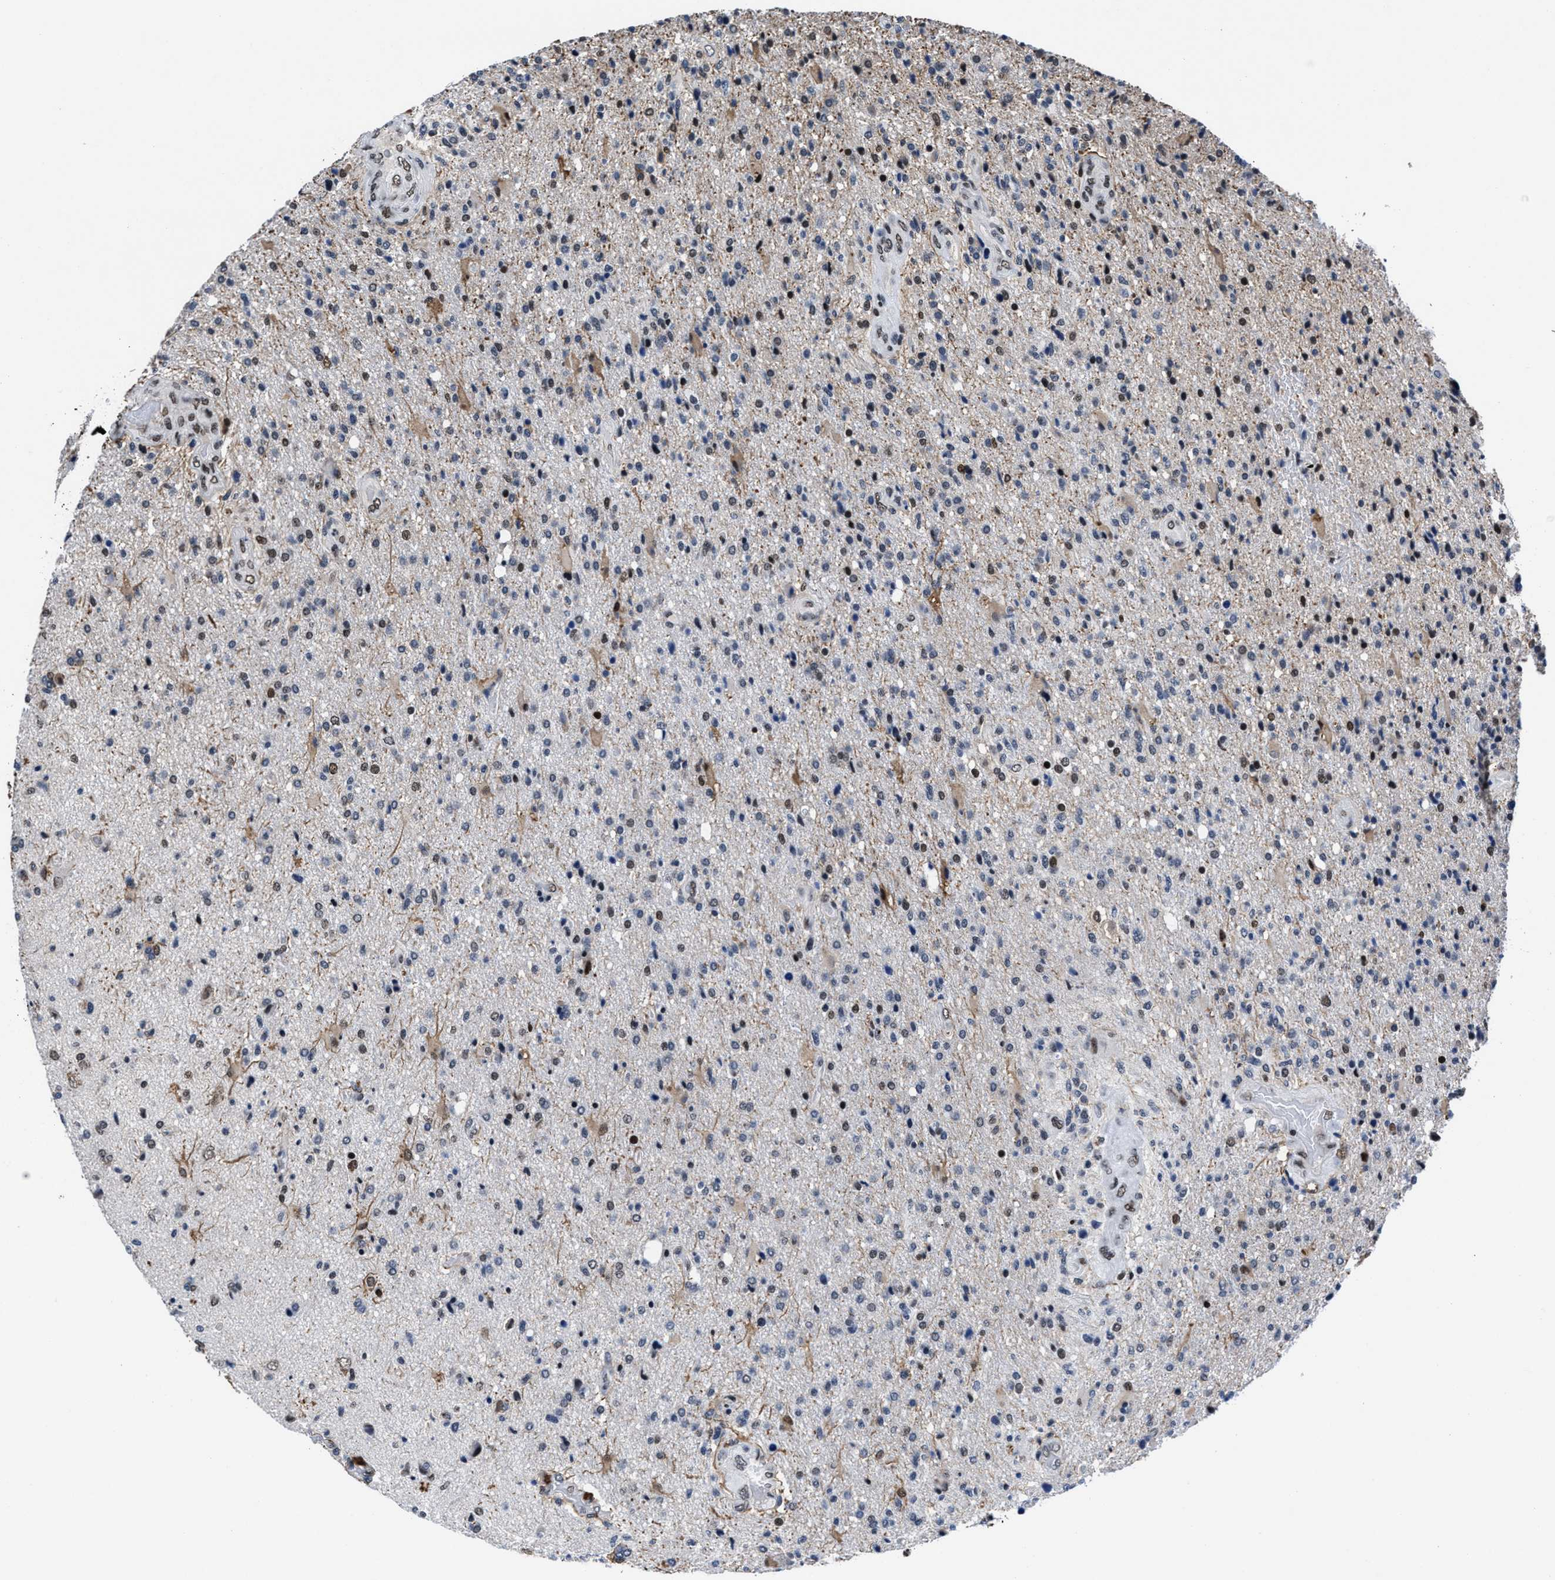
{"staining": {"intensity": "moderate", "quantity": "<25%", "location": "nuclear"}, "tissue": "glioma", "cell_type": "Tumor cells", "image_type": "cancer", "snomed": [{"axis": "morphology", "description": "Glioma, malignant, High grade"}, {"axis": "topography", "description": "Brain"}], "caption": "This histopathology image displays glioma stained with immunohistochemistry to label a protein in brown. The nuclear of tumor cells show moderate positivity for the protein. Nuclei are counter-stained blue.", "gene": "WDR81", "patient": {"sex": "male", "age": 72}}